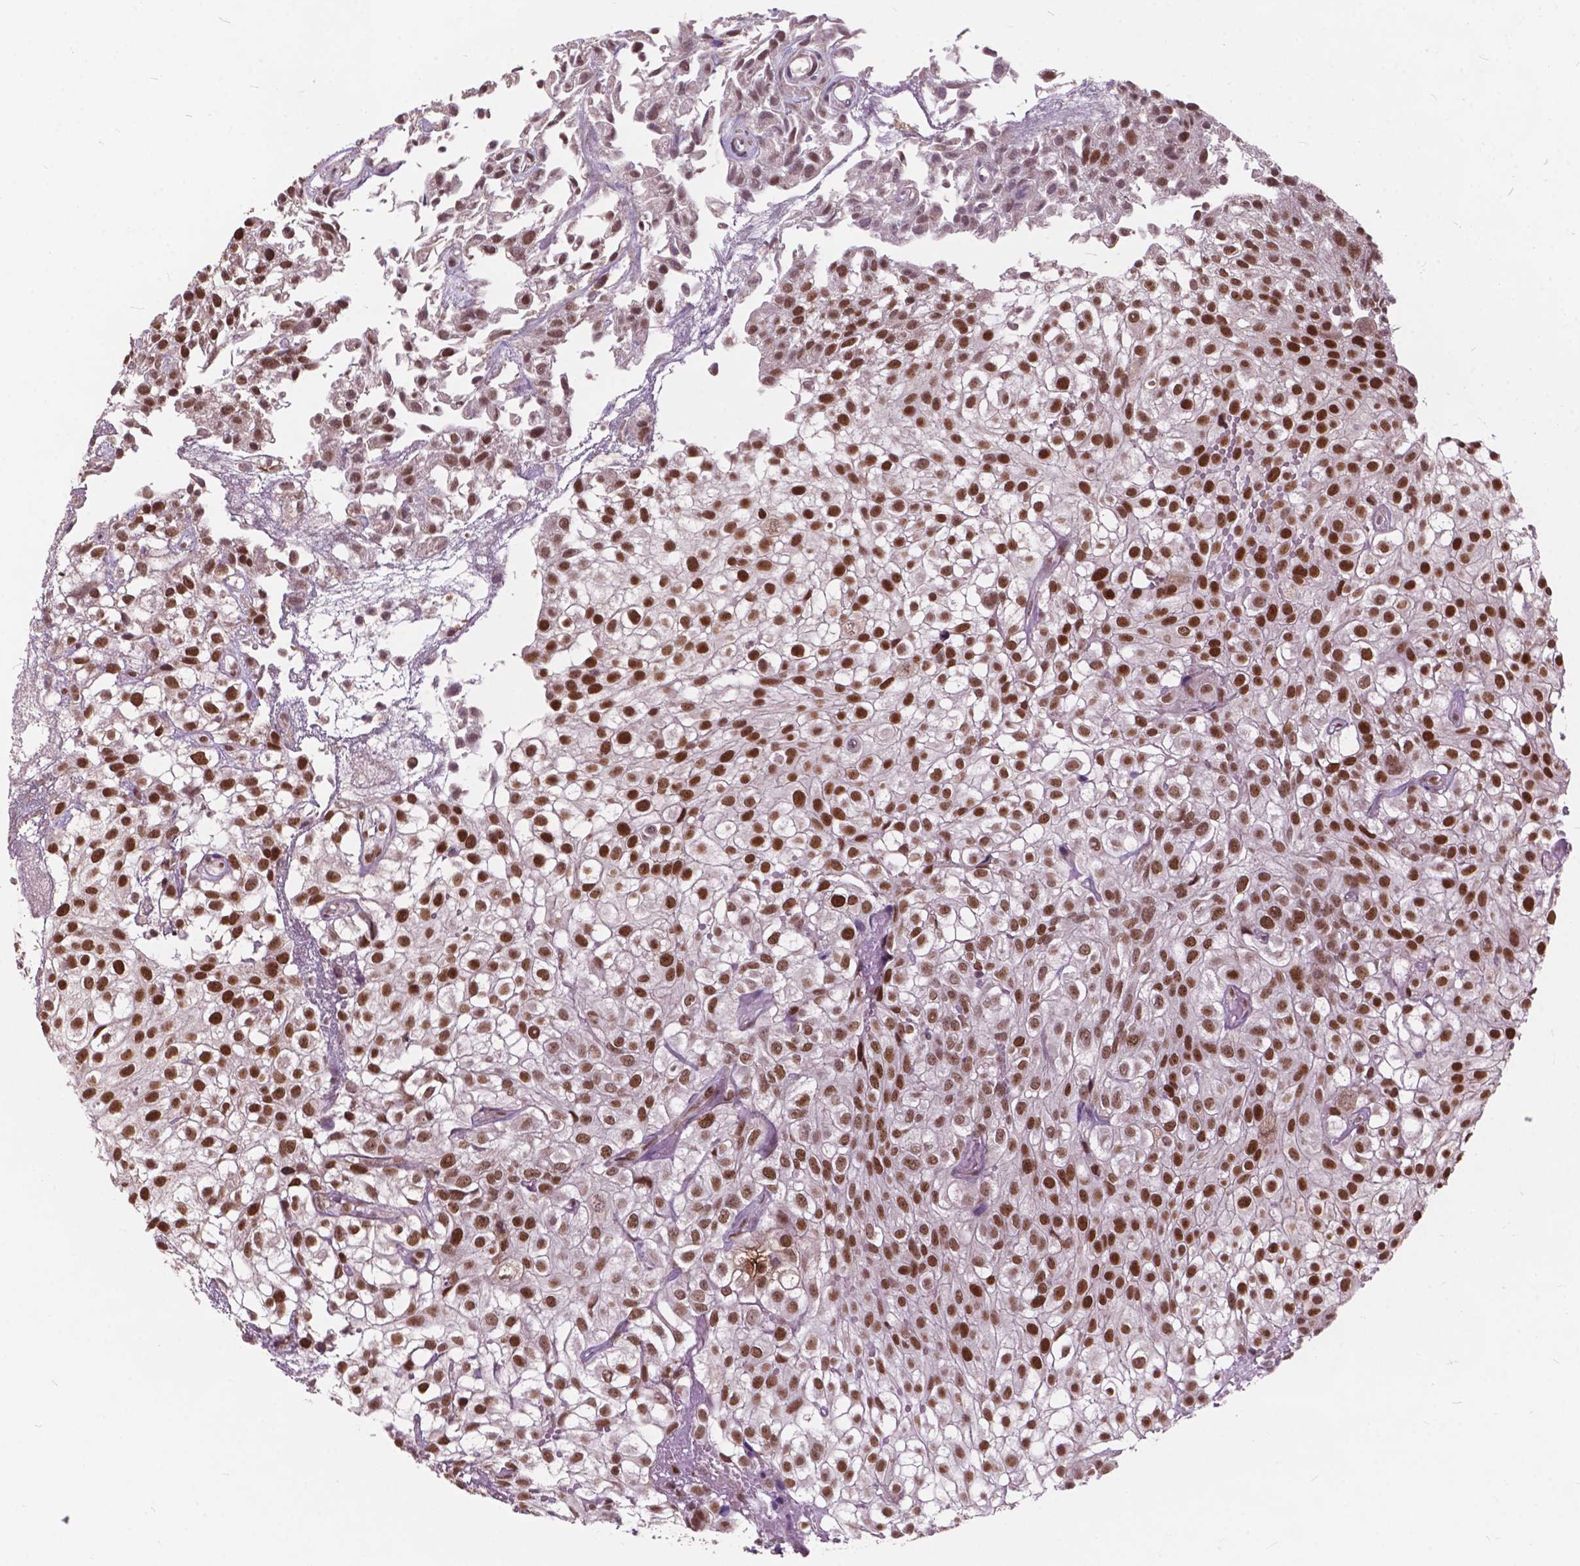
{"staining": {"intensity": "strong", "quantity": ">75%", "location": "nuclear"}, "tissue": "urothelial cancer", "cell_type": "Tumor cells", "image_type": "cancer", "snomed": [{"axis": "morphology", "description": "Urothelial carcinoma, High grade"}, {"axis": "topography", "description": "Urinary bladder"}], "caption": "This photomicrograph demonstrates high-grade urothelial carcinoma stained with immunohistochemistry to label a protein in brown. The nuclear of tumor cells show strong positivity for the protein. Nuclei are counter-stained blue.", "gene": "MSH2", "patient": {"sex": "male", "age": 56}}